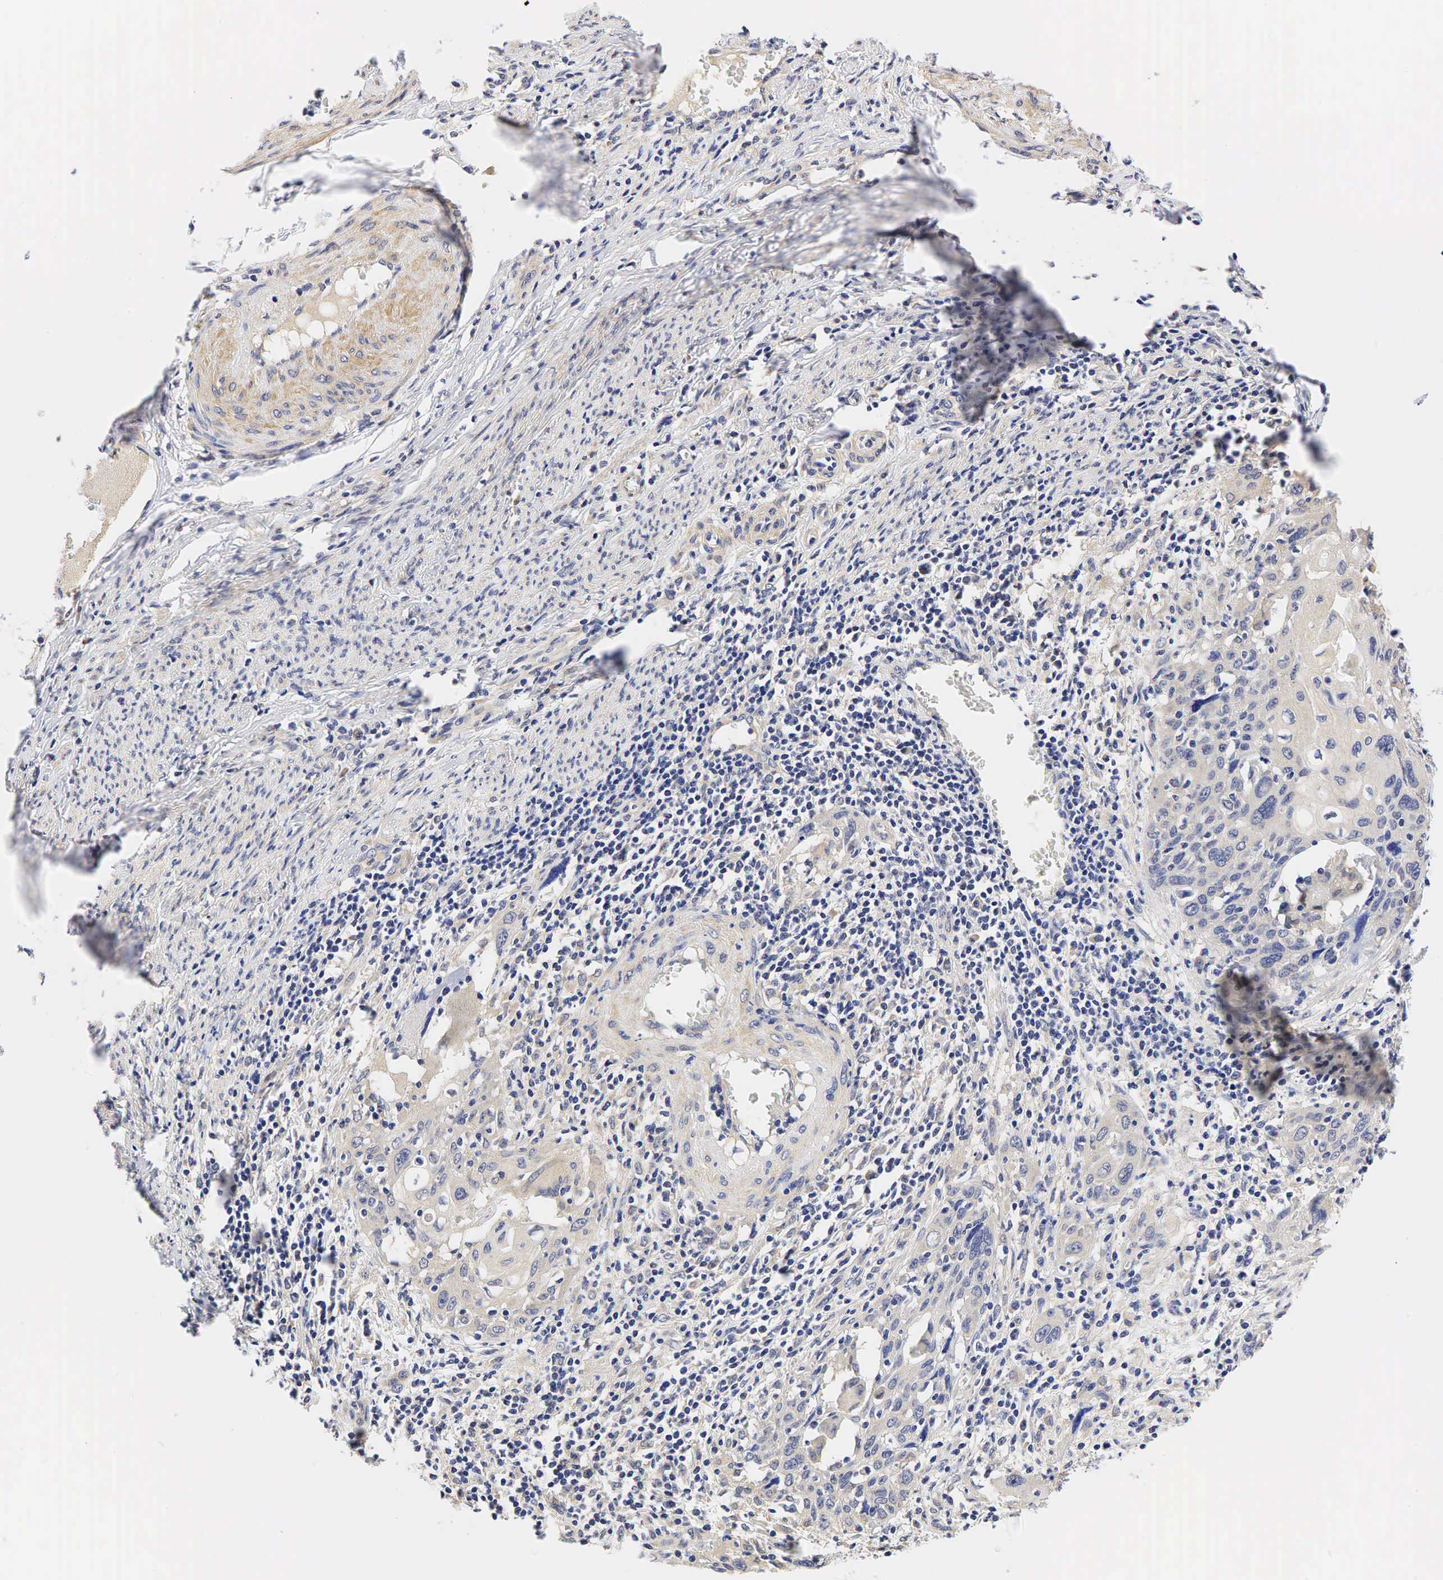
{"staining": {"intensity": "negative", "quantity": "none", "location": "none"}, "tissue": "cervical cancer", "cell_type": "Tumor cells", "image_type": "cancer", "snomed": [{"axis": "morphology", "description": "Squamous cell carcinoma, NOS"}, {"axis": "topography", "description": "Cervix"}], "caption": "The immunohistochemistry histopathology image has no significant positivity in tumor cells of cervical squamous cell carcinoma tissue. (DAB immunohistochemistry (IHC) with hematoxylin counter stain).", "gene": "CCND1", "patient": {"sex": "female", "age": 54}}